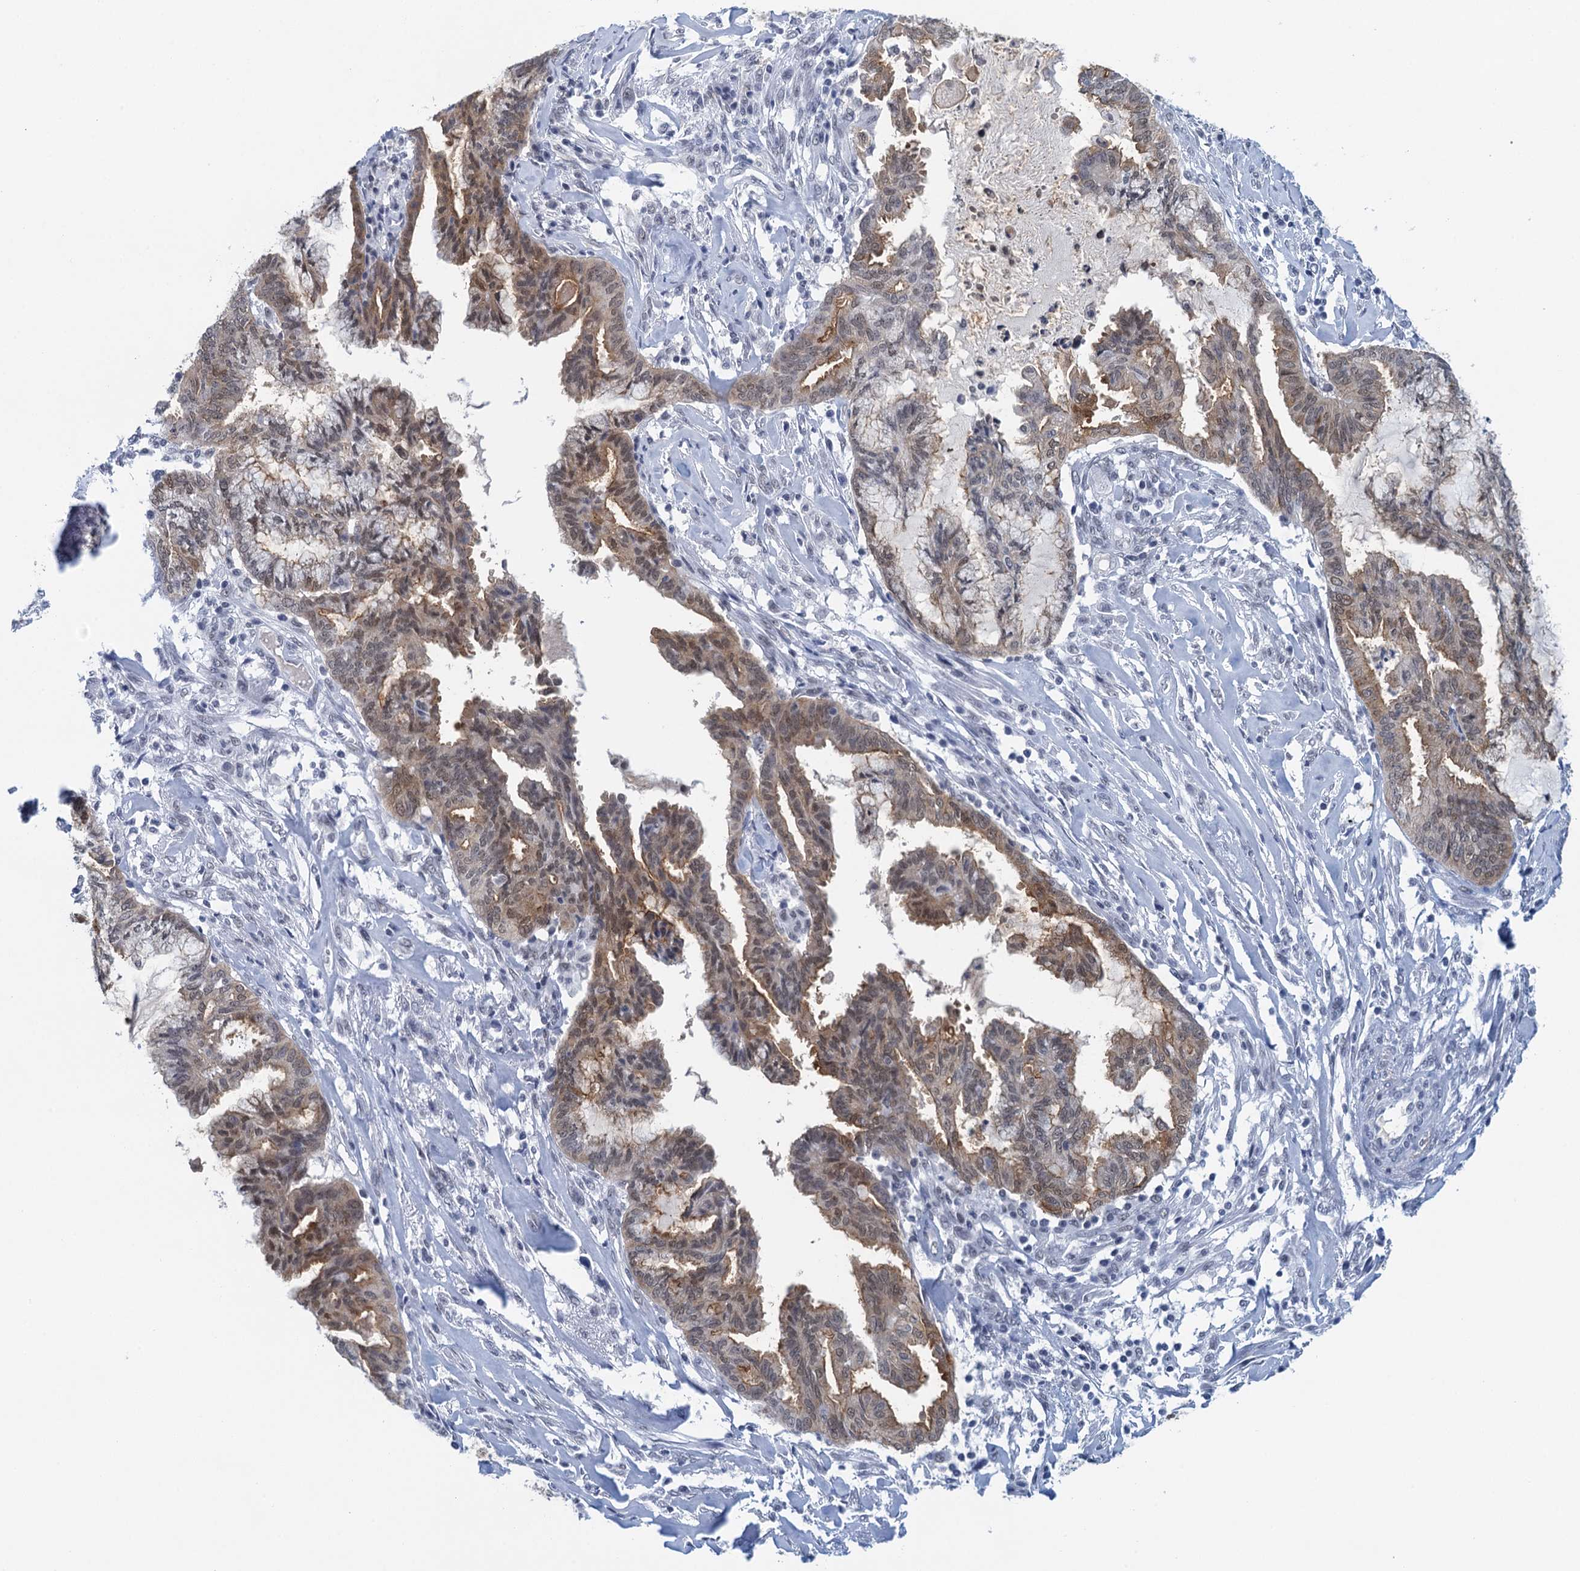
{"staining": {"intensity": "moderate", "quantity": "25%-75%", "location": "cytoplasmic/membranous,nuclear"}, "tissue": "endometrial cancer", "cell_type": "Tumor cells", "image_type": "cancer", "snomed": [{"axis": "morphology", "description": "Adenocarcinoma, NOS"}, {"axis": "topography", "description": "Endometrium"}], "caption": "High-power microscopy captured an immunohistochemistry (IHC) photomicrograph of endometrial cancer (adenocarcinoma), revealing moderate cytoplasmic/membranous and nuclear expression in approximately 25%-75% of tumor cells.", "gene": "EPS8L1", "patient": {"sex": "female", "age": 86}}